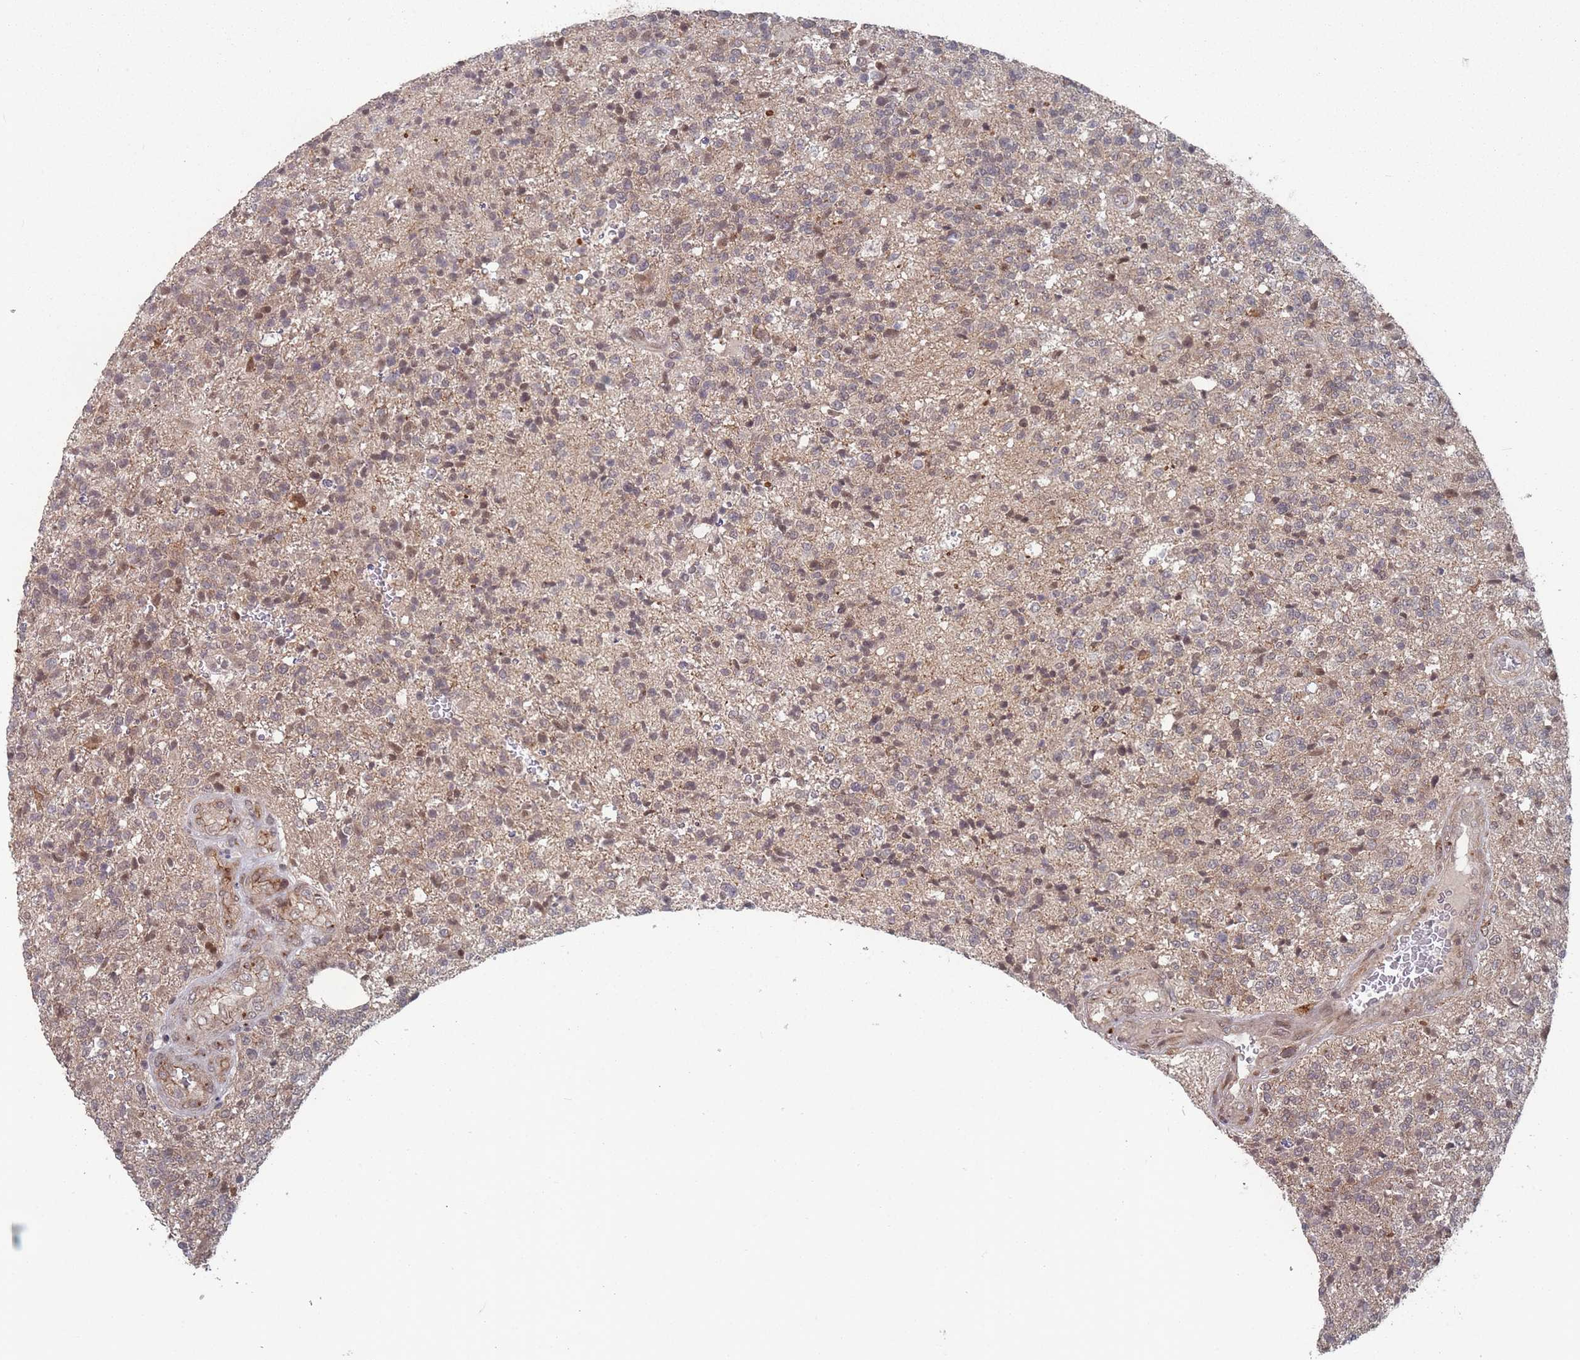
{"staining": {"intensity": "weak", "quantity": "25%-75%", "location": "cytoplasmic/membranous,nuclear"}, "tissue": "glioma", "cell_type": "Tumor cells", "image_type": "cancer", "snomed": [{"axis": "morphology", "description": "Glioma, malignant, High grade"}, {"axis": "topography", "description": "Brain"}], "caption": "IHC image of neoplastic tissue: human glioma stained using IHC shows low levels of weak protein expression localized specifically in the cytoplasmic/membranous and nuclear of tumor cells, appearing as a cytoplasmic/membranous and nuclear brown color.", "gene": "CNTRL", "patient": {"sex": "male", "age": 56}}